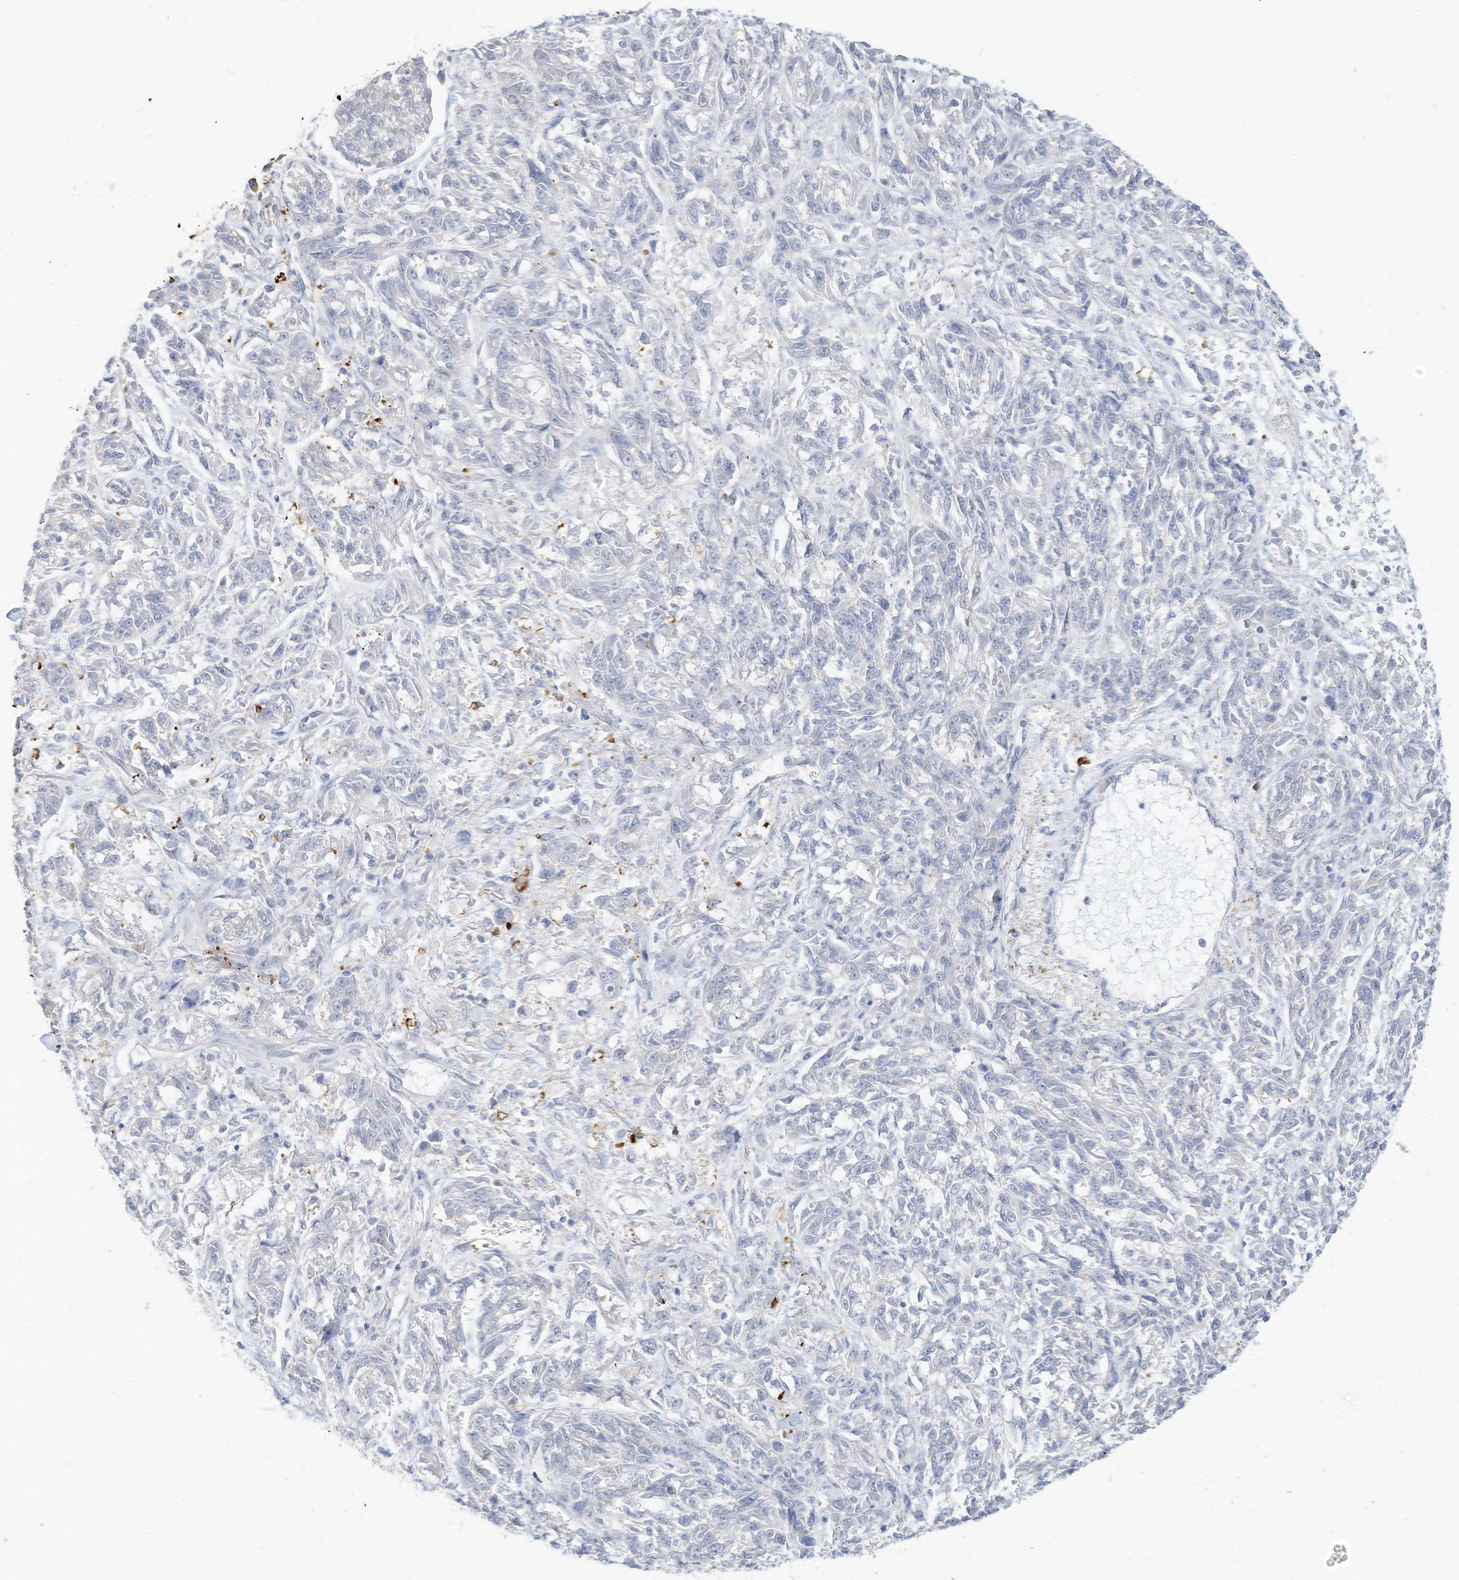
{"staining": {"intensity": "negative", "quantity": "none", "location": "none"}, "tissue": "melanoma", "cell_type": "Tumor cells", "image_type": "cancer", "snomed": [{"axis": "morphology", "description": "Malignant melanoma, NOS"}, {"axis": "topography", "description": "Skin"}], "caption": "Malignant melanoma stained for a protein using immunohistochemistry (IHC) demonstrates no expression tumor cells.", "gene": "ATP13A1", "patient": {"sex": "male", "age": 53}}